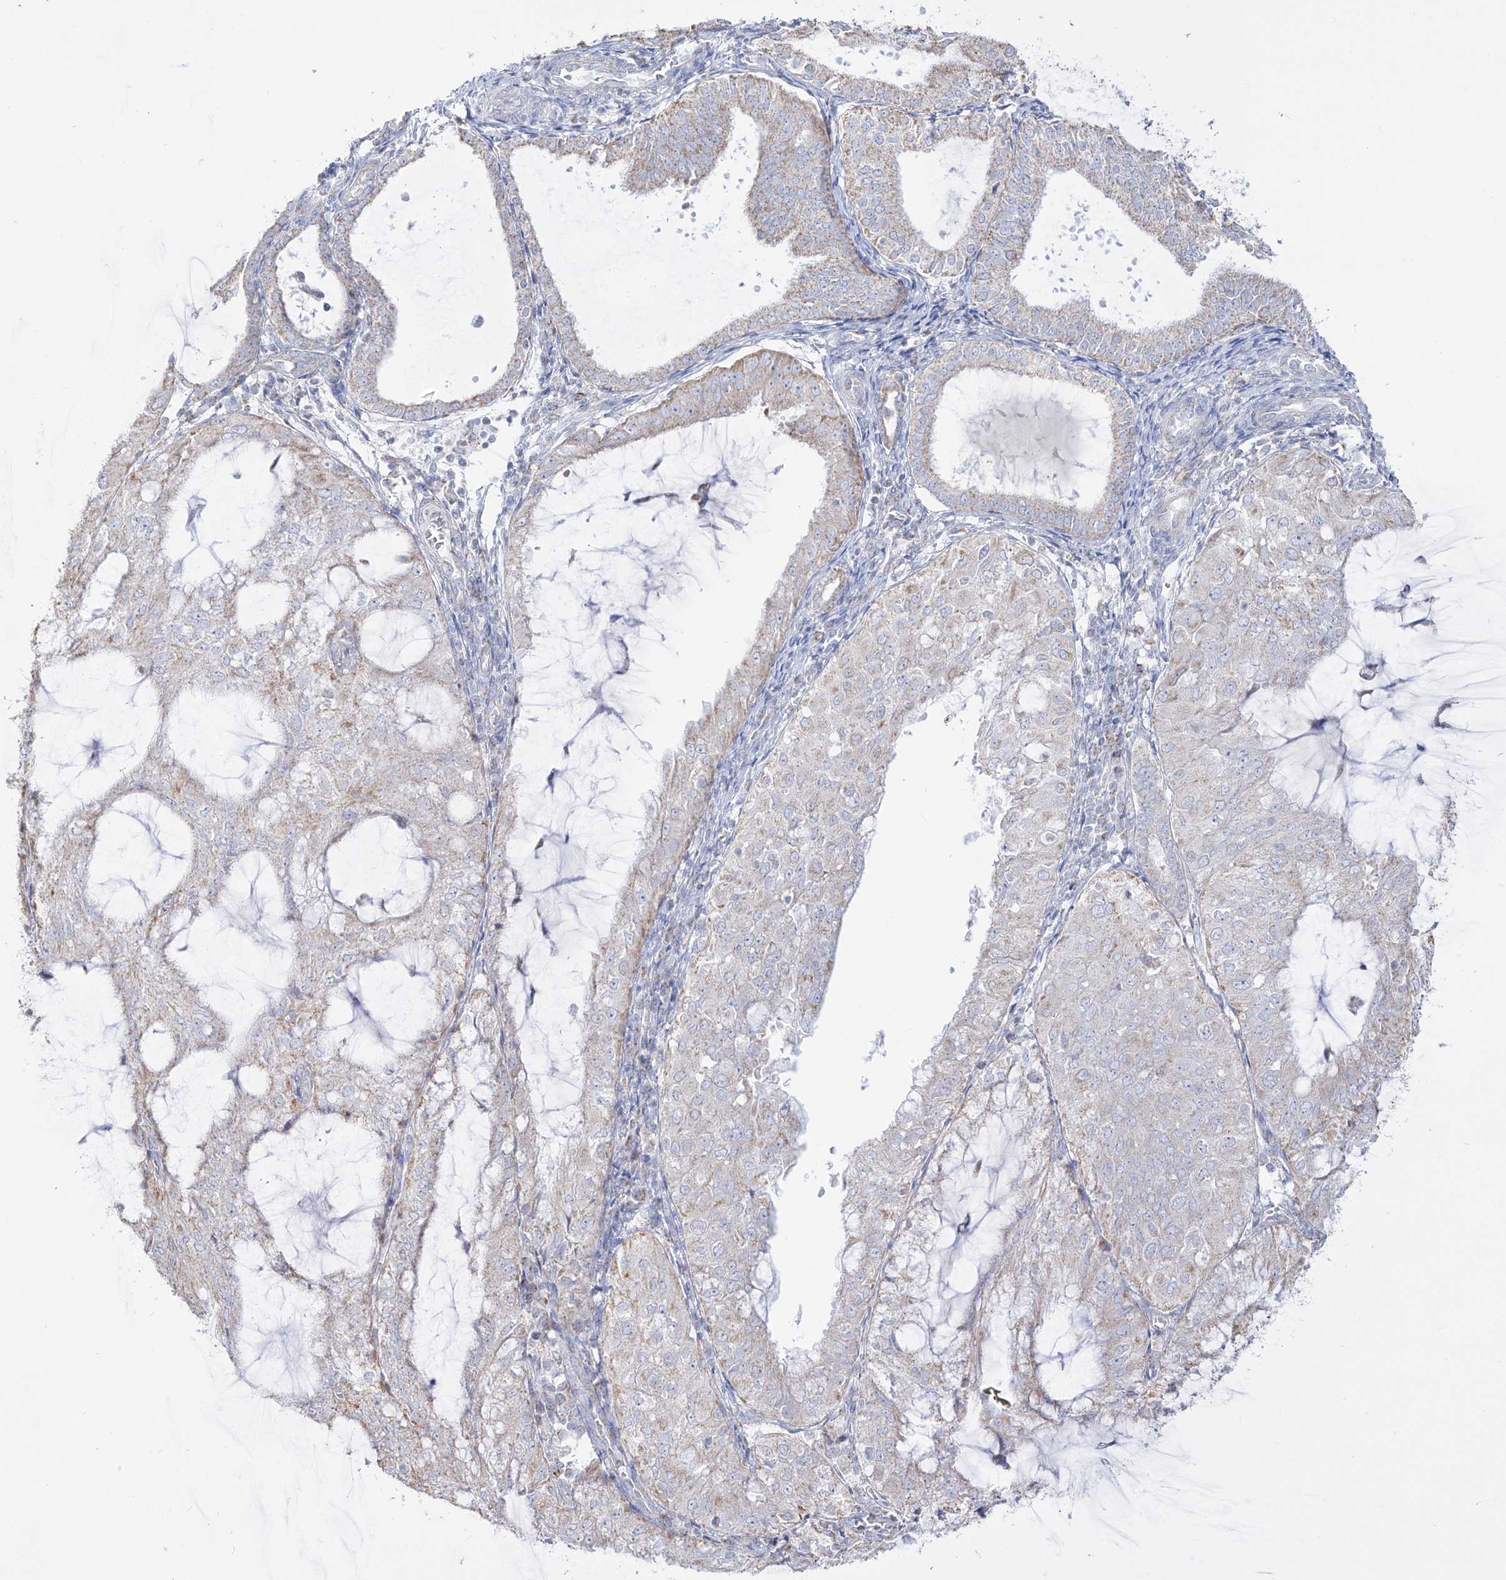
{"staining": {"intensity": "weak", "quantity": "<25%", "location": "cytoplasmic/membranous"}, "tissue": "endometrial cancer", "cell_type": "Tumor cells", "image_type": "cancer", "snomed": [{"axis": "morphology", "description": "Adenocarcinoma, NOS"}, {"axis": "topography", "description": "Endometrium"}], "caption": "A photomicrograph of endometrial cancer stained for a protein displays no brown staining in tumor cells. Nuclei are stained in blue.", "gene": "RCHY1", "patient": {"sex": "female", "age": 81}}